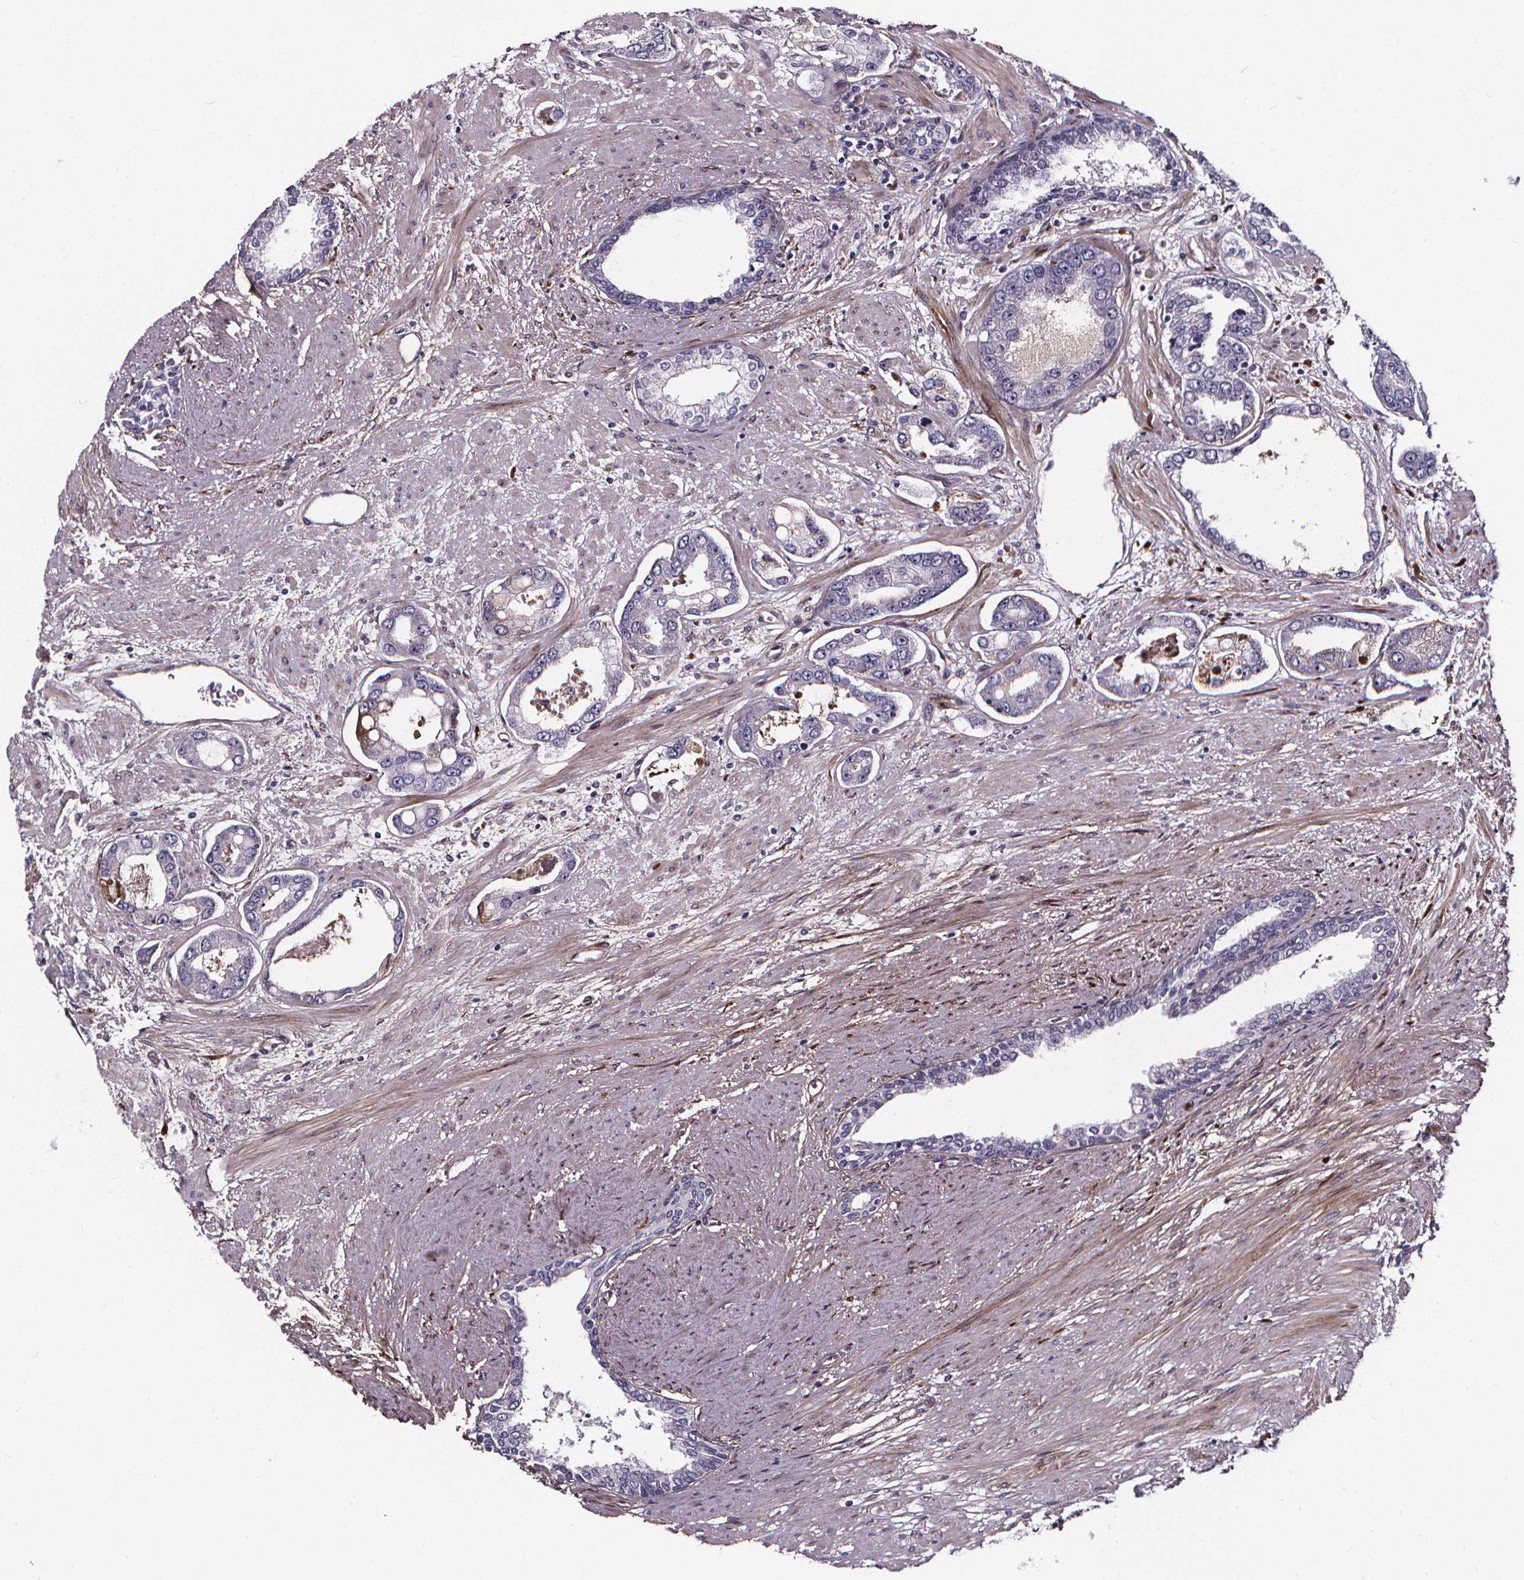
{"staining": {"intensity": "negative", "quantity": "none", "location": "none"}, "tissue": "prostate cancer", "cell_type": "Tumor cells", "image_type": "cancer", "snomed": [{"axis": "morphology", "description": "Adenocarcinoma, Low grade"}, {"axis": "topography", "description": "Prostate"}], "caption": "IHC micrograph of neoplastic tissue: low-grade adenocarcinoma (prostate) stained with DAB (3,3'-diaminobenzidine) displays no significant protein staining in tumor cells. (DAB (3,3'-diaminobenzidine) immunohistochemistry (IHC) with hematoxylin counter stain).", "gene": "AEBP1", "patient": {"sex": "male", "age": 60}}